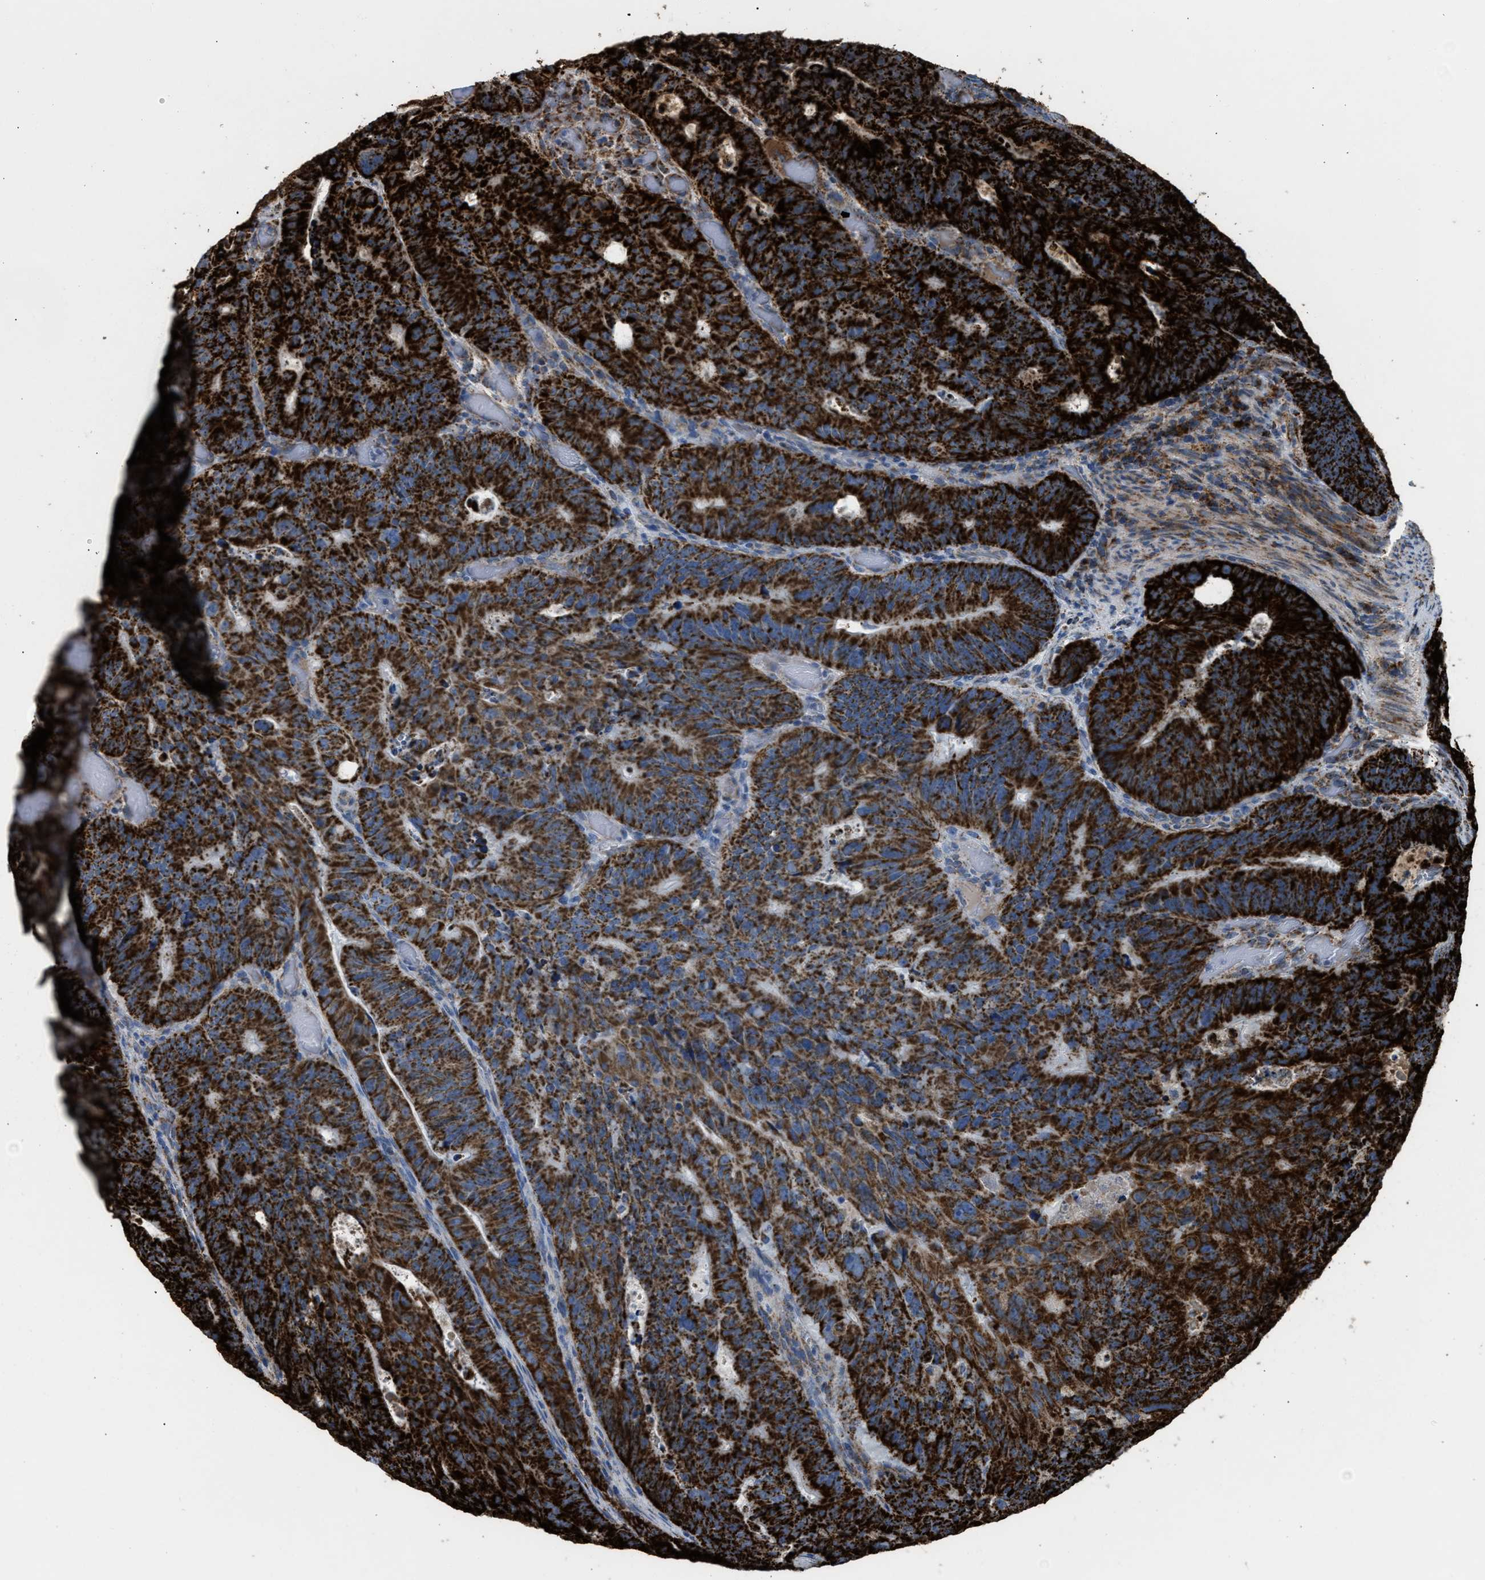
{"staining": {"intensity": "strong", "quantity": ">75%", "location": "cytoplasmic/membranous"}, "tissue": "colorectal cancer", "cell_type": "Tumor cells", "image_type": "cancer", "snomed": [{"axis": "morphology", "description": "Adenocarcinoma, NOS"}, {"axis": "topography", "description": "Colon"}], "caption": "Protein expression analysis of colorectal adenocarcinoma displays strong cytoplasmic/membranous positivity in about >75% of tumor cells.", "gene": "PMPCA", "patient": {"sex": "male", "age": 87}}